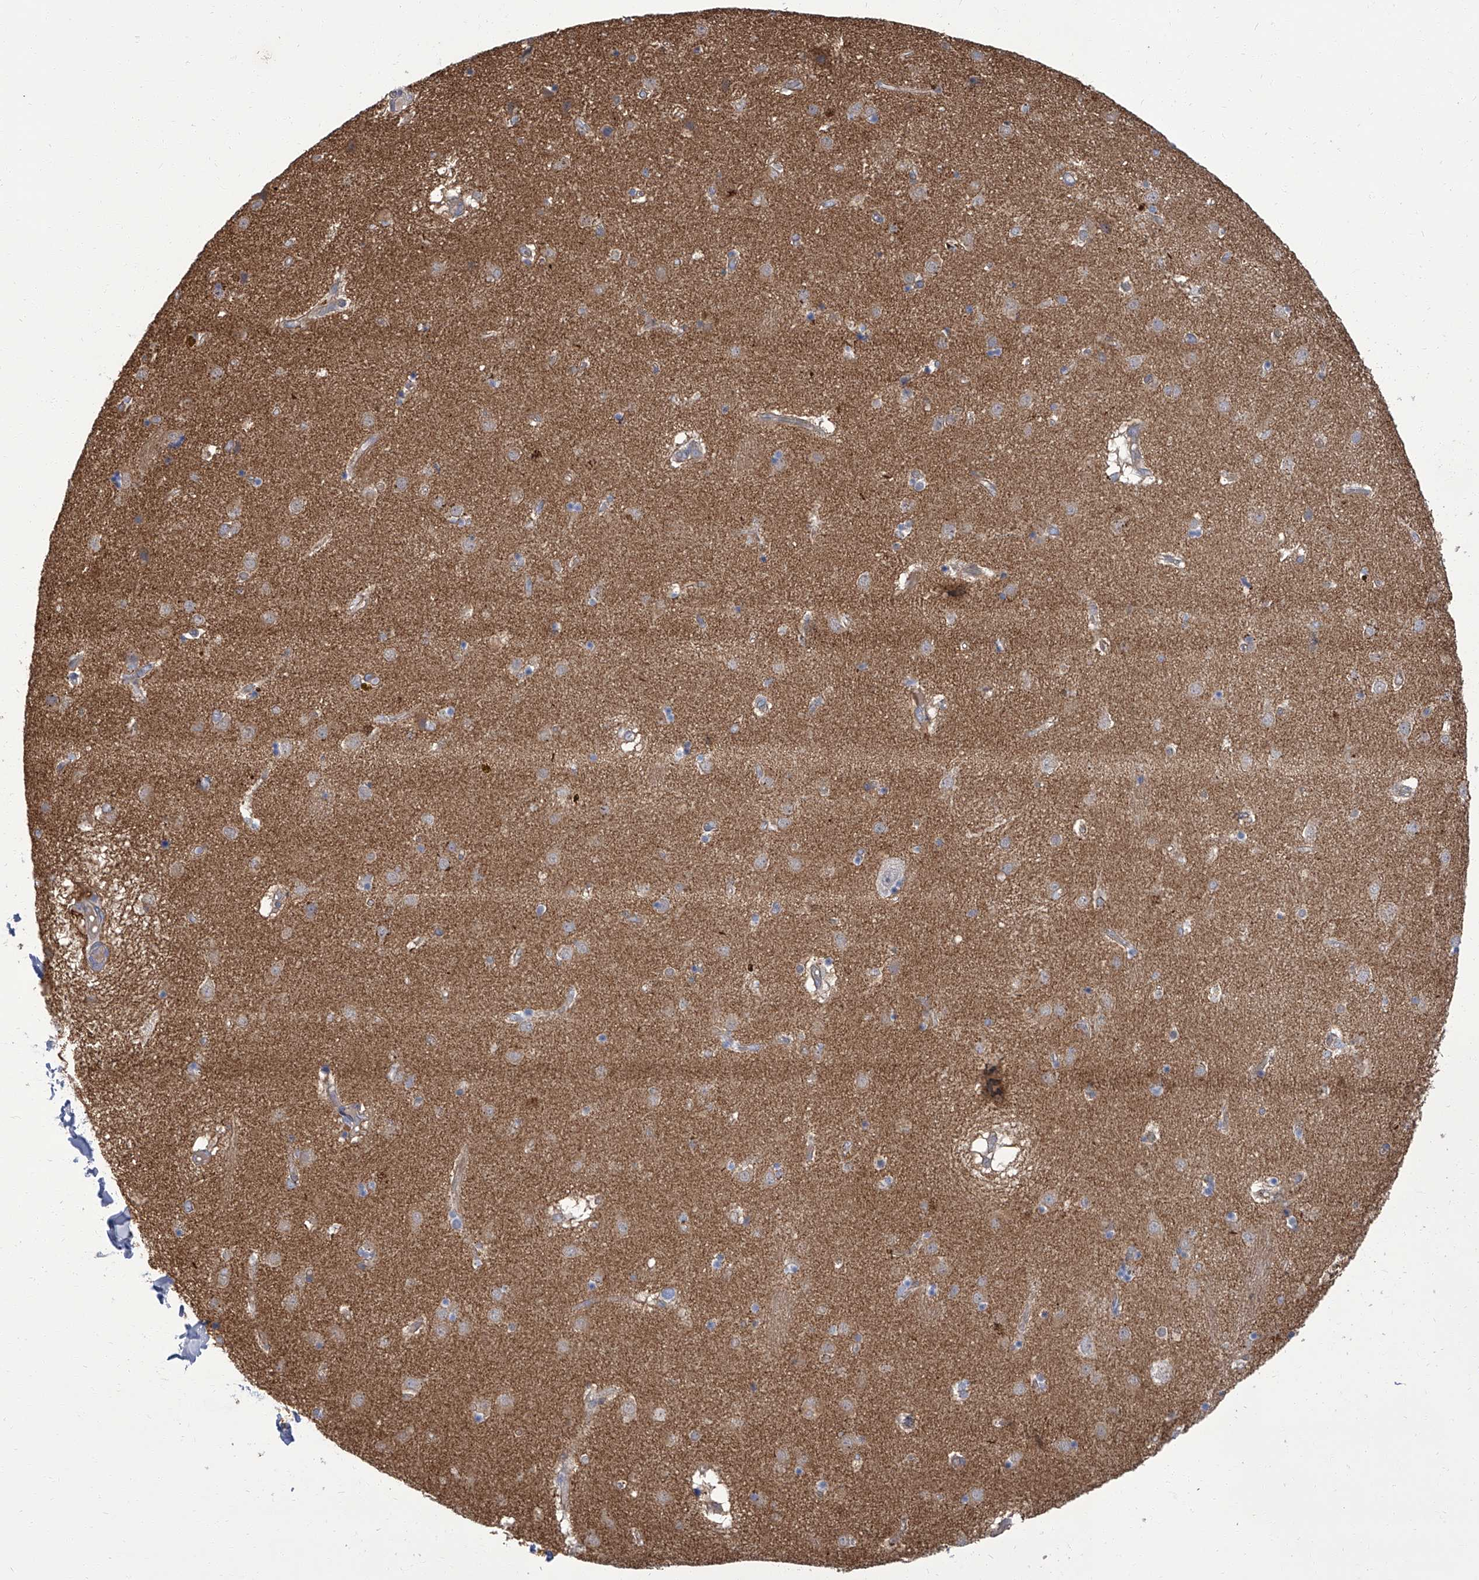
{"staining": {"intensity": "weak", "quantity": "<25%", "location": "cytoplasmic/membranous"}, "tissue": "caudate", "cell_type": "Glial cells", "image_type": "normal", "snomed": [{"axis": "morphology", "description": "Normal tissue, NOS"}, {"axis": "topography", "description": "Lateral ventricle wall"}], "caption": "Image shows no significant protein expression in glial cells of benign caudate.", "gene": "PARD3", "patient": {"sex": "male", "age": 70}}